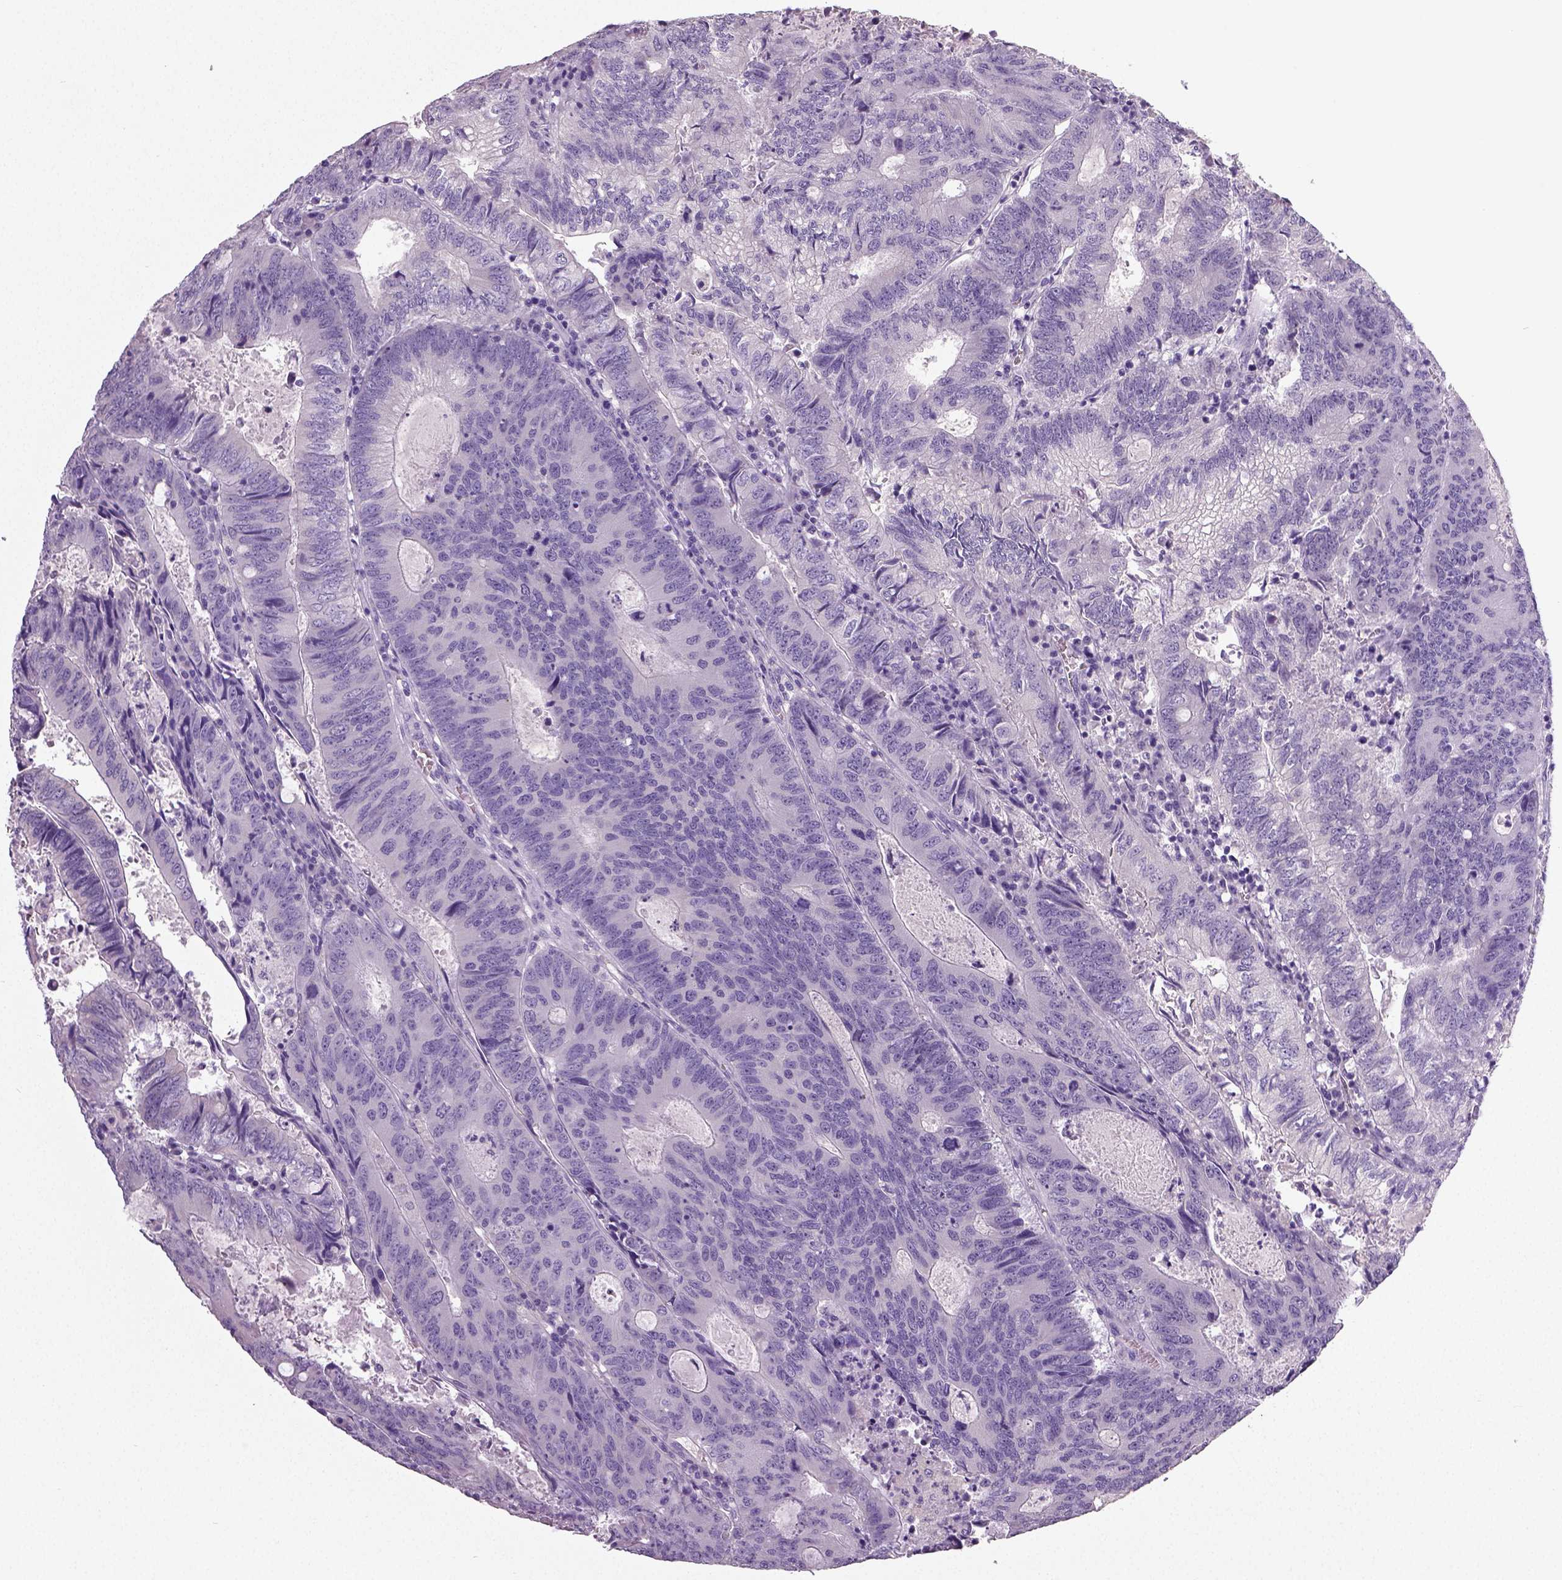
{"staining": {"intensity": "negative", "quantity": "none", "location": "none"}, "tissue": "colorectal cancer", "cell_type": "Tumor cells", "image_type": "cancer", "snomed": [{"axis": "morphology", "description": "Adenocarcinoma, NOS"}, {"axis": "topography", "description": "Colon"}], "caption": "DAB immunohistochemical staining of human colorectal cancer (adenocarcinoma) displays no significant staining in tumor cells. (DAB IHC, high magnification).", "gene": "NECAB2", "patient": {"sex": "male", "age": 67}}